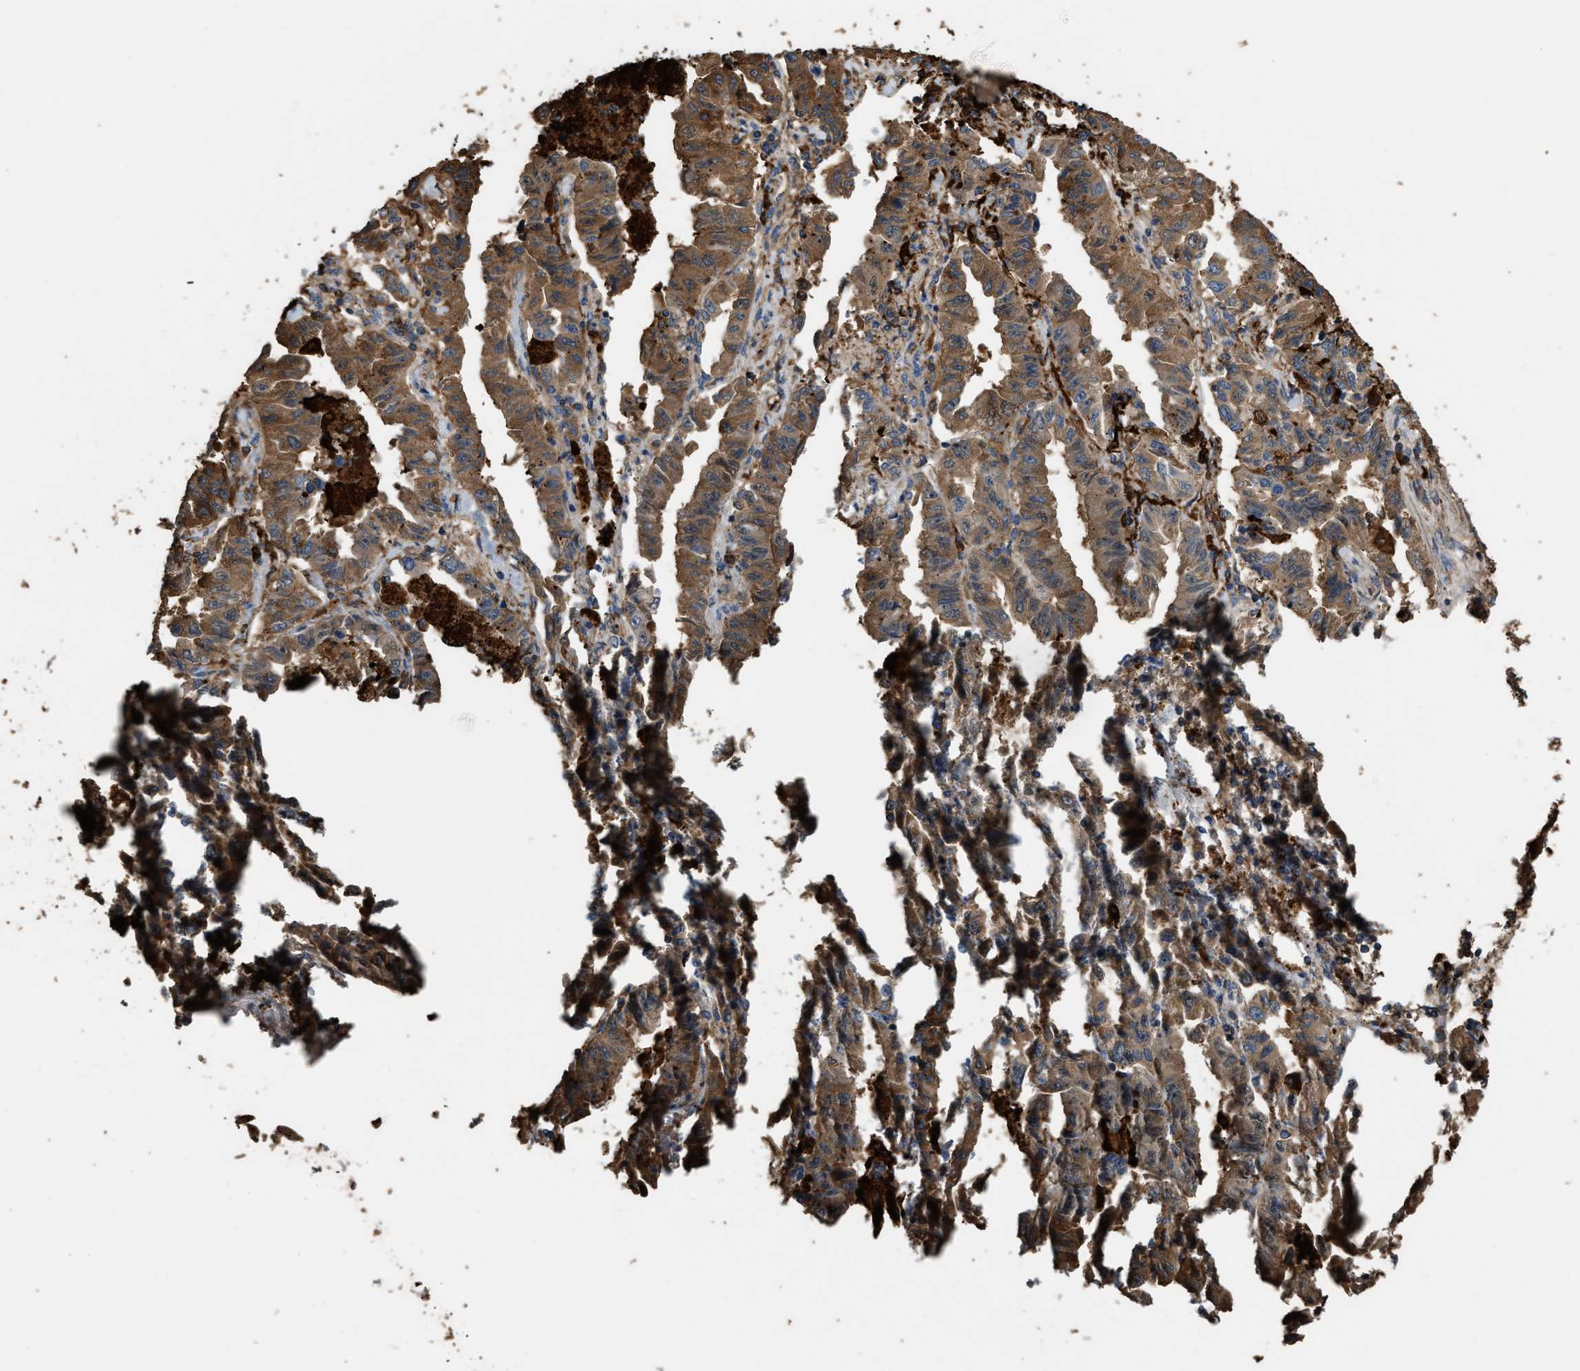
{"staining": {"intensity": "moderate", "quantity": ">75%", "location": "cytoplasmic/membranous"}, "tissue": "lung cancer", "cell_type": "Tumor cells", "image_type": "cancer", "snomed": [{"axis": "morphology", "description": "Adenocarcinoma, NOS"}, {"axis": "topography", "description": "Lung"}], "caption": "Protein positivity by IHC demonstrates moderate cytoplasmic/membranous staining in approximately >75% of tumor cells in adenocarcinoma (lung).", "gene": "ATIC", "patient": {"sex": "female", "age": 51}}